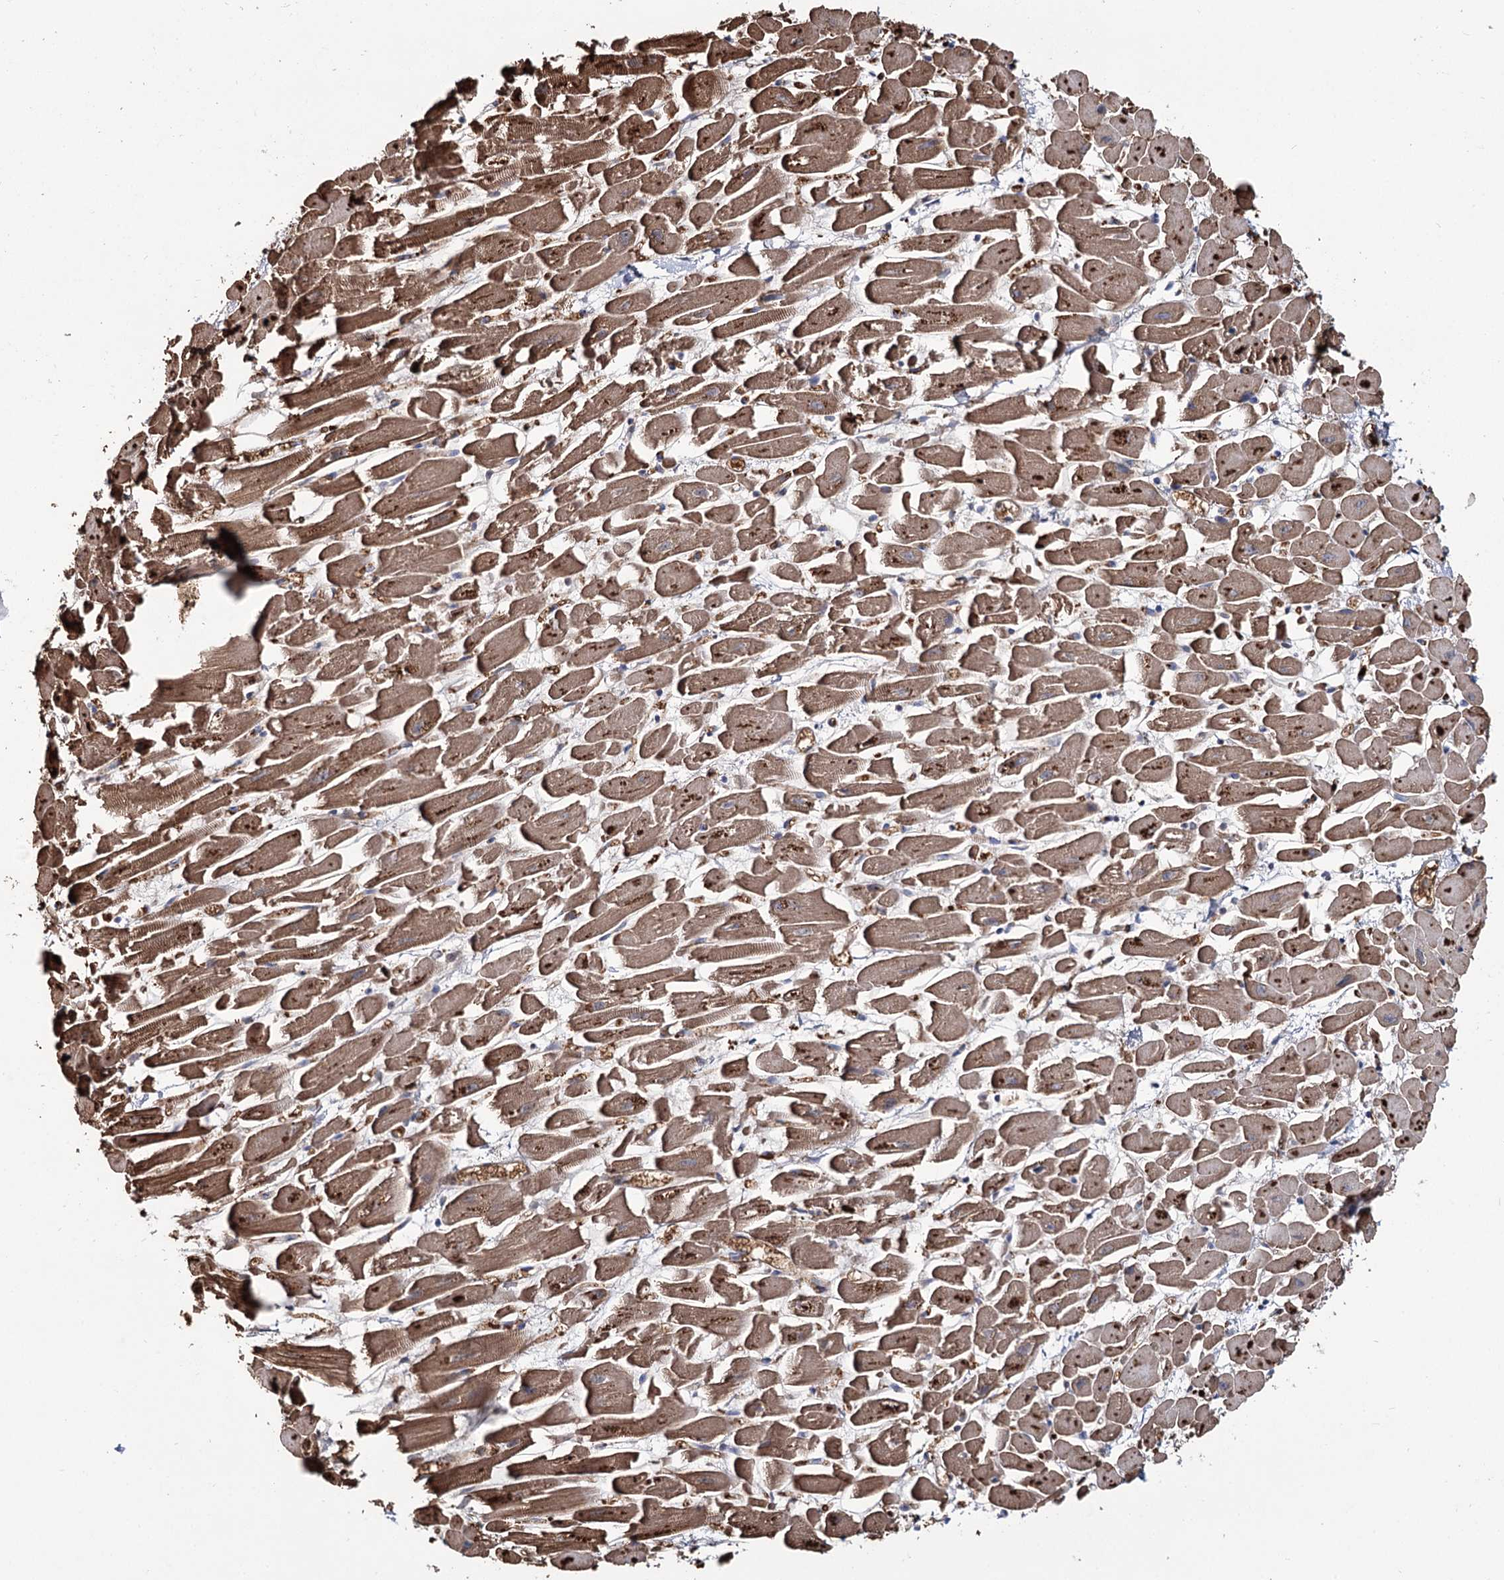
{"staining": {"intensity": "moderate", "quantity": "25%-75%", "location": "cytoplasmic/membranous"}, "tissue": "heart muscle", "cell_type": "Cardiomyocytes", "image_type": "normal", "snomed": [{"axis": "morphology", "description": "Normal tissue, NOS"}, {"axis": "topography", "description": "Heart"}], "caption": "Immunohistochemistry (IHC) staining of benign heart muscle, which displays medium levels of moderate cytoplasmic/membranous positivity in about 25%-75% of cardiomyocytes indicating moderate cytoplasmic/membranous protein staining. The staining was performed using DAB (brown) for protein detection and nuclei were counterstained in hematoxylin (blue).", "gene": "GBF1", "patient": {"sex": "female", "age": 64}}